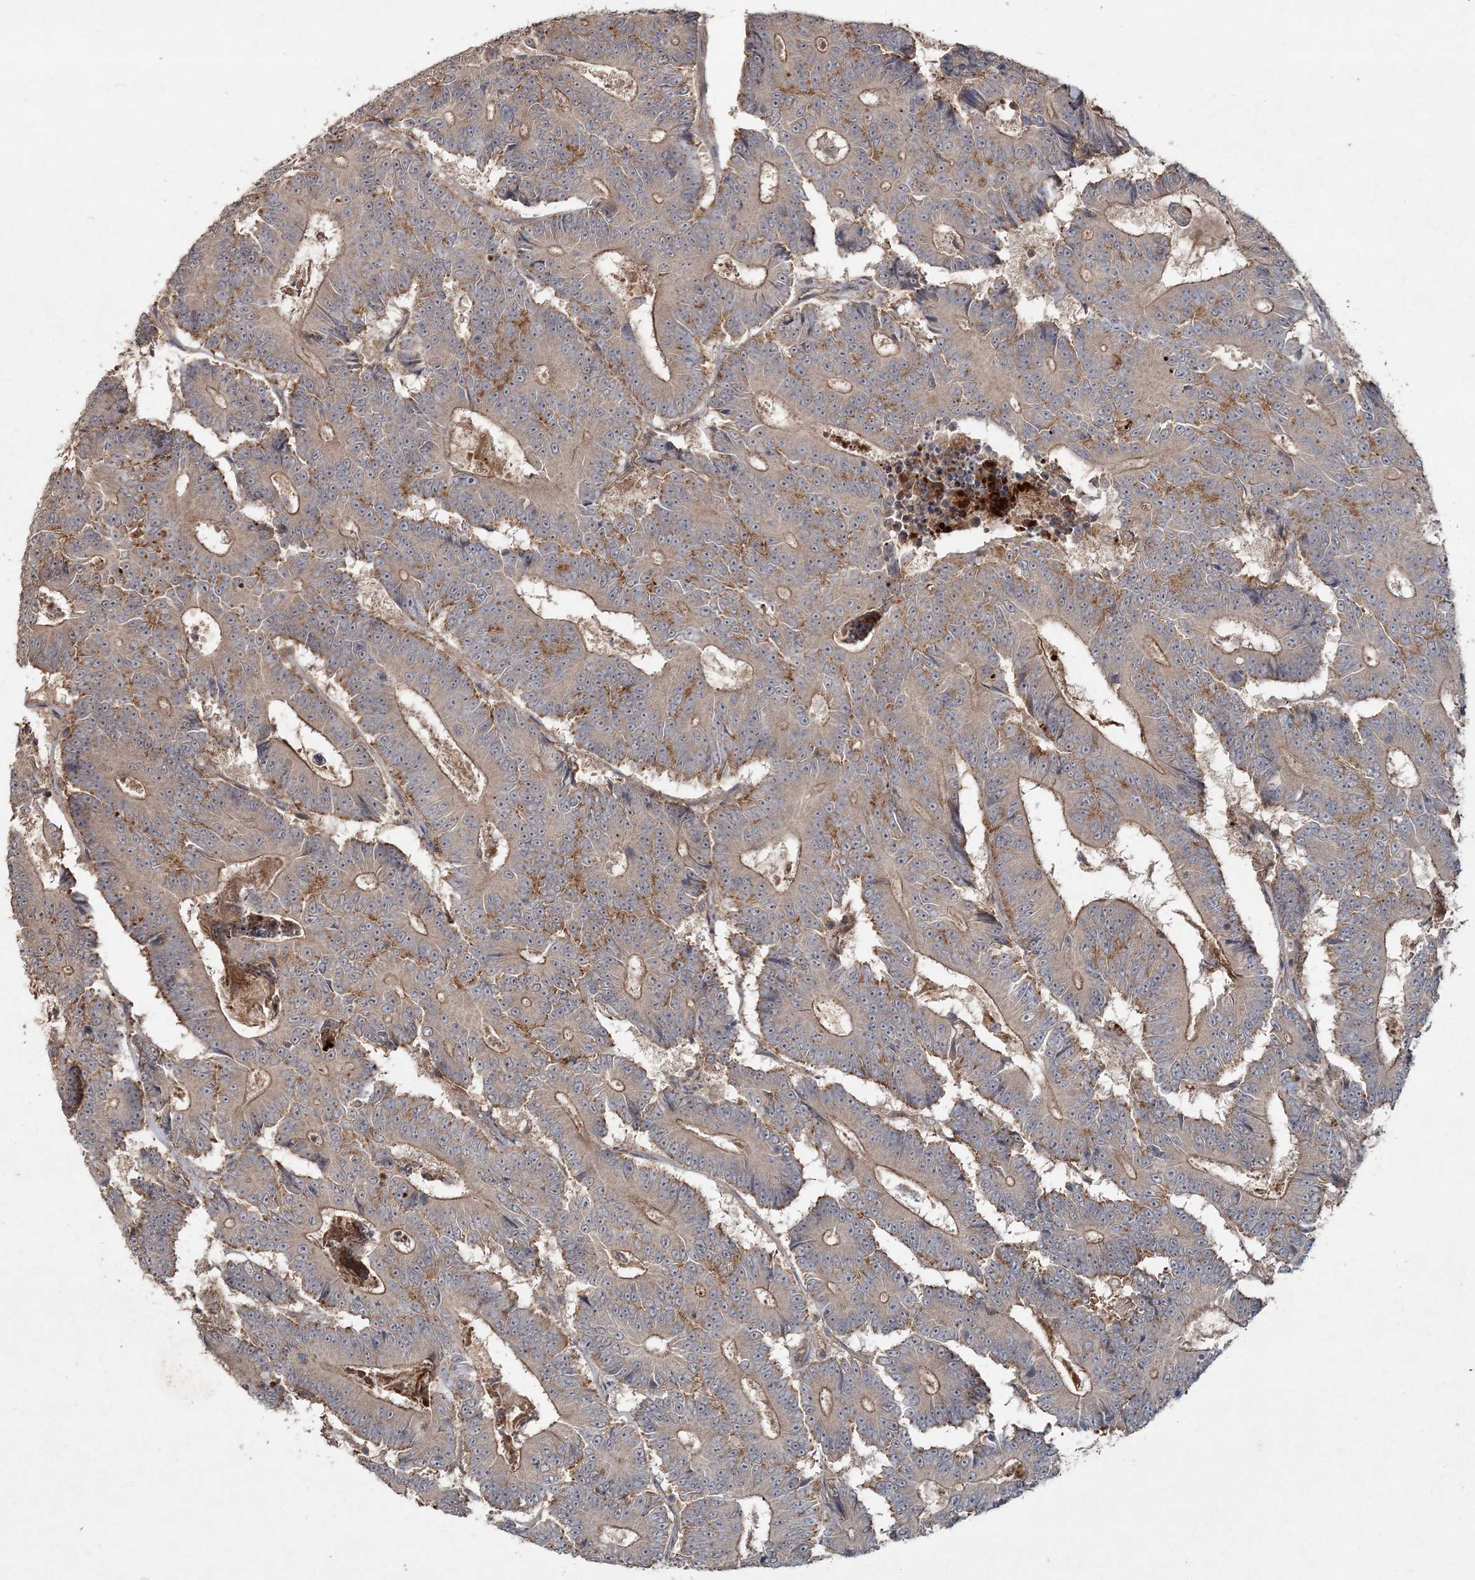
{"staining": {"intensity": "moderate", "quantity": ">75%", "location": "cytoplasmic/membranous"}, "tissue": "colorectal cancer", "cell_type": "Tumor cells", "image_type": "cancer", "snomed": [{"axis": "morphology", "description": "Adenocarcinoma, NOS"}, {"axis": "topography", "description": "Colon"}], "caption": "Adenocarcinoma (colorectal) stained with a protein marker reveals moderate staining in tumor cells.", "gene": "SPRY1", "patient": {"sex": "male", "age": 83}}